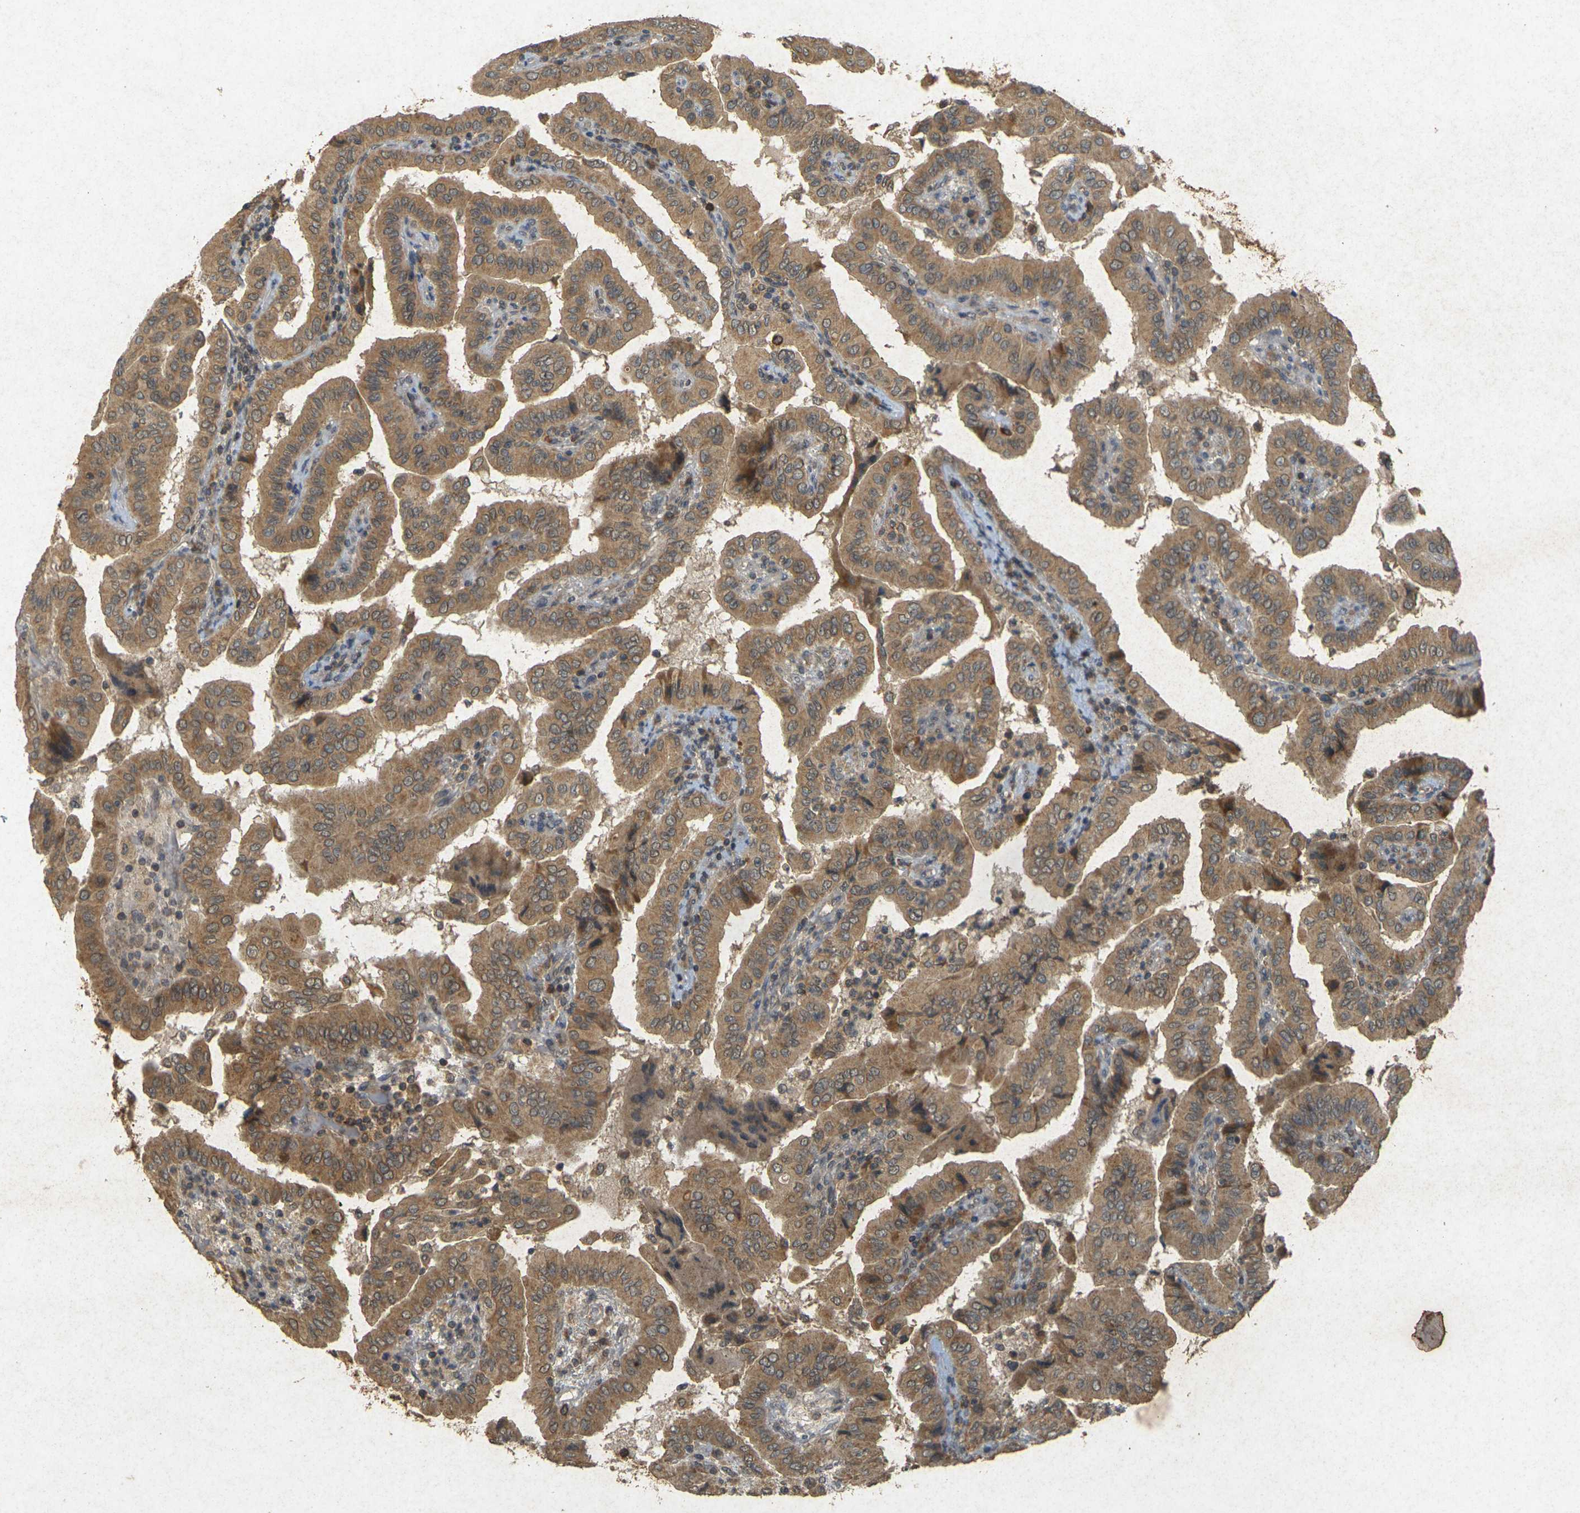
{"staining": {"intensity": "moderate", "quantity": ">75%", "location": "cytoplasmic/membranous"}, "tissue": "thyroid cancer", "cell_type": "Tumor cells", "image_type": "cancer", "snomed": [{"axis": "morphology", "description": "Papillary adenocarcinoma, NOS"}, {"axis": "topography", "description": "Thyroid gland"}], "caption": "This histopathology image demonstrates thyroid cancer (papillary adenocarcinoma) stained with immunohistochemistry to label a protein in brown. The cytoplasmic/membranous of tumor cells show moderate positivity for the protein. Nuclei are counter-stained blue.", "gene": "ERN1", "patient": {"sex": "male", "age": 33}}